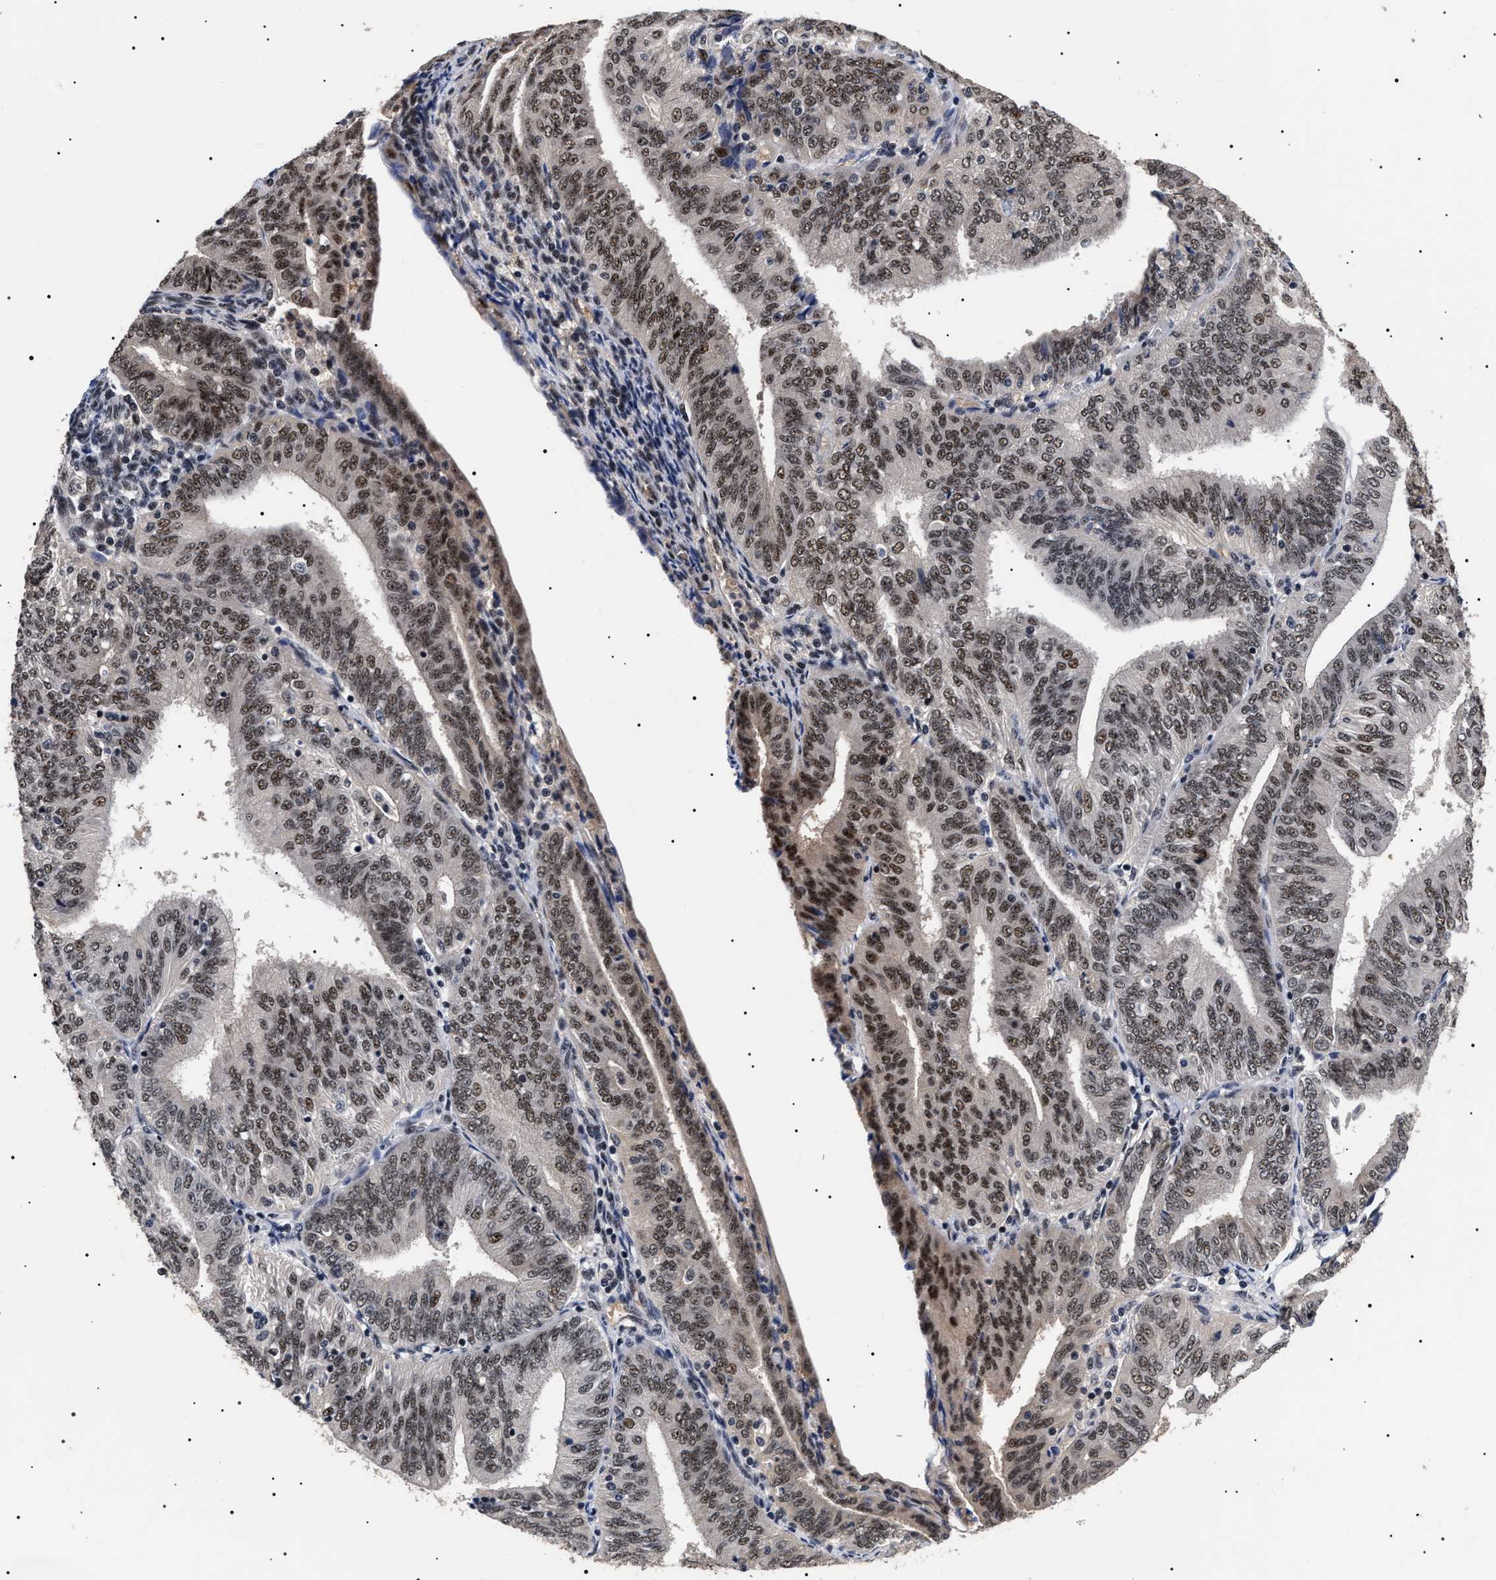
{"staining": {"intensity": "moderate", "quantity": "25%-75%", "location": "nuclear"}, "tissue": "endometrial cancer", "cell_type": "Tumor cells", "image_type": "cancer", "snomed": [{"axis": "morphology", "description": "Adenocarcinoma, NOS"}, {"axis": "topography", "description": "Endometrium"}], "caption": "Protein positivity by immunohistochemistry exhibits moderate nuclear positivity in about 25%-75% of tumor cells in endometrial cancer (adenocarcinoma).", "gene": "CAAP1", "patient": {"sex": "female", "age": 58}}